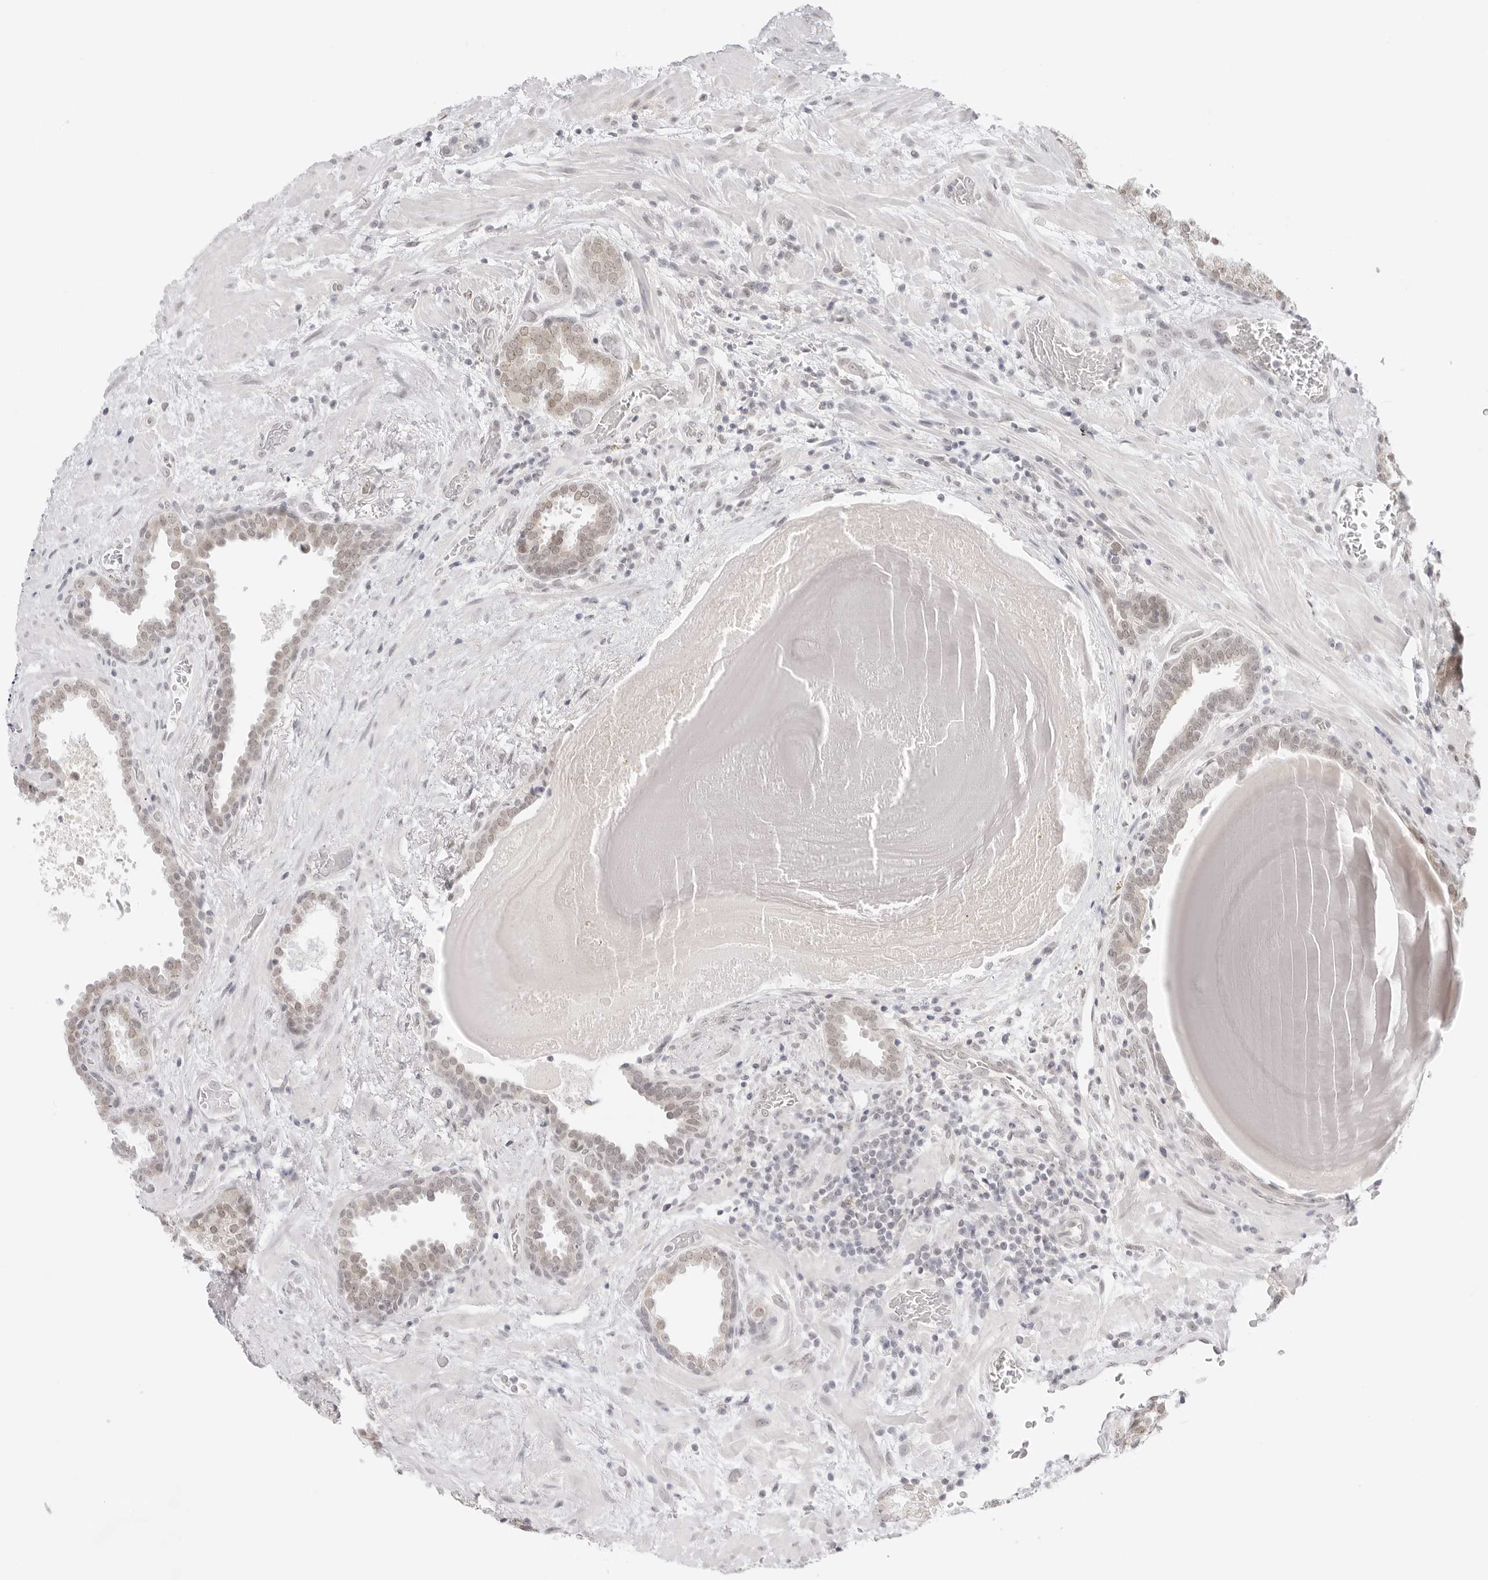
{"staining": {"intensity": "weak", "quantity": "25%-75%", "location": "nuclear"}, "tissue": "prostate", "cell_type": "Glandular cells", "image_type": "normal", "snomed": [{"axis": "morphology", "description": "Normal tissue, NOS"}, {"axis": "topography", "description": "Prostate"}], "caption": "The photomicrograph exhibits a brown stain indicating the presence of a protein in the nuclear of glandular cells in prostate. Using DAB (3,3'-diaminobenzidine) (brown) and hematoxylin (blue) stains, captured at high magnification using brightfield microscopy.", "gene": "MED18", "patient": {"sex": "male", "age": 48}}